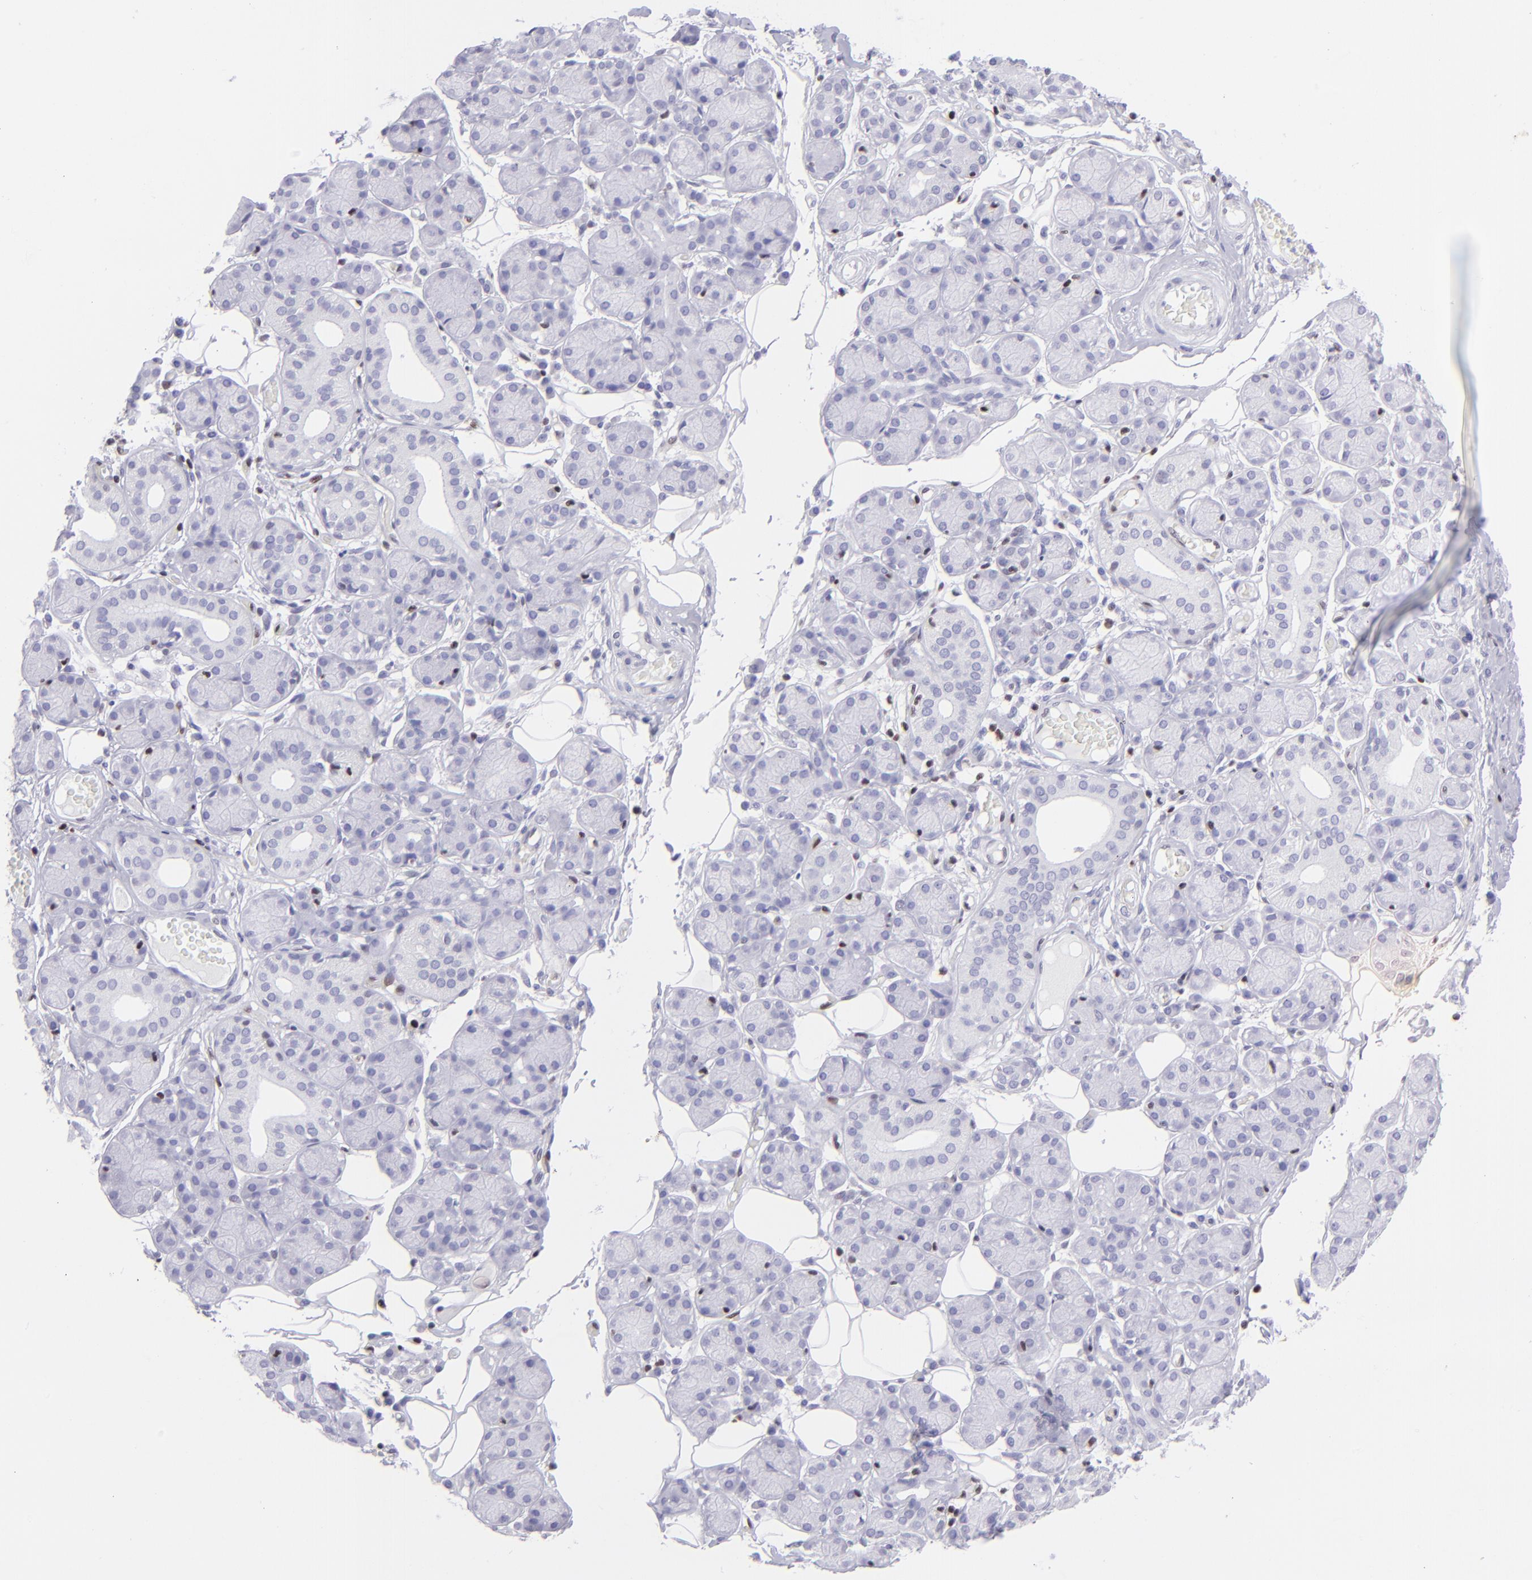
{"staining": {"intensity": "negative", "quantity": "none", "location": "none"}, "tissue": "salivary gland", "cell_type": "Glandular cells", "image_type": "normal", "snomed": [{"axis": "morphology", "description": "Normal tissue, NOS"}, {"axis": "topography", "description": "Salivary gland"}], "caption": "A photomicrograph of salivary gland stained for a protein demonstrates no brown staining in glandular cells.", "gene": "ETS1", "patient": {"sex": "male", "age": 54}}